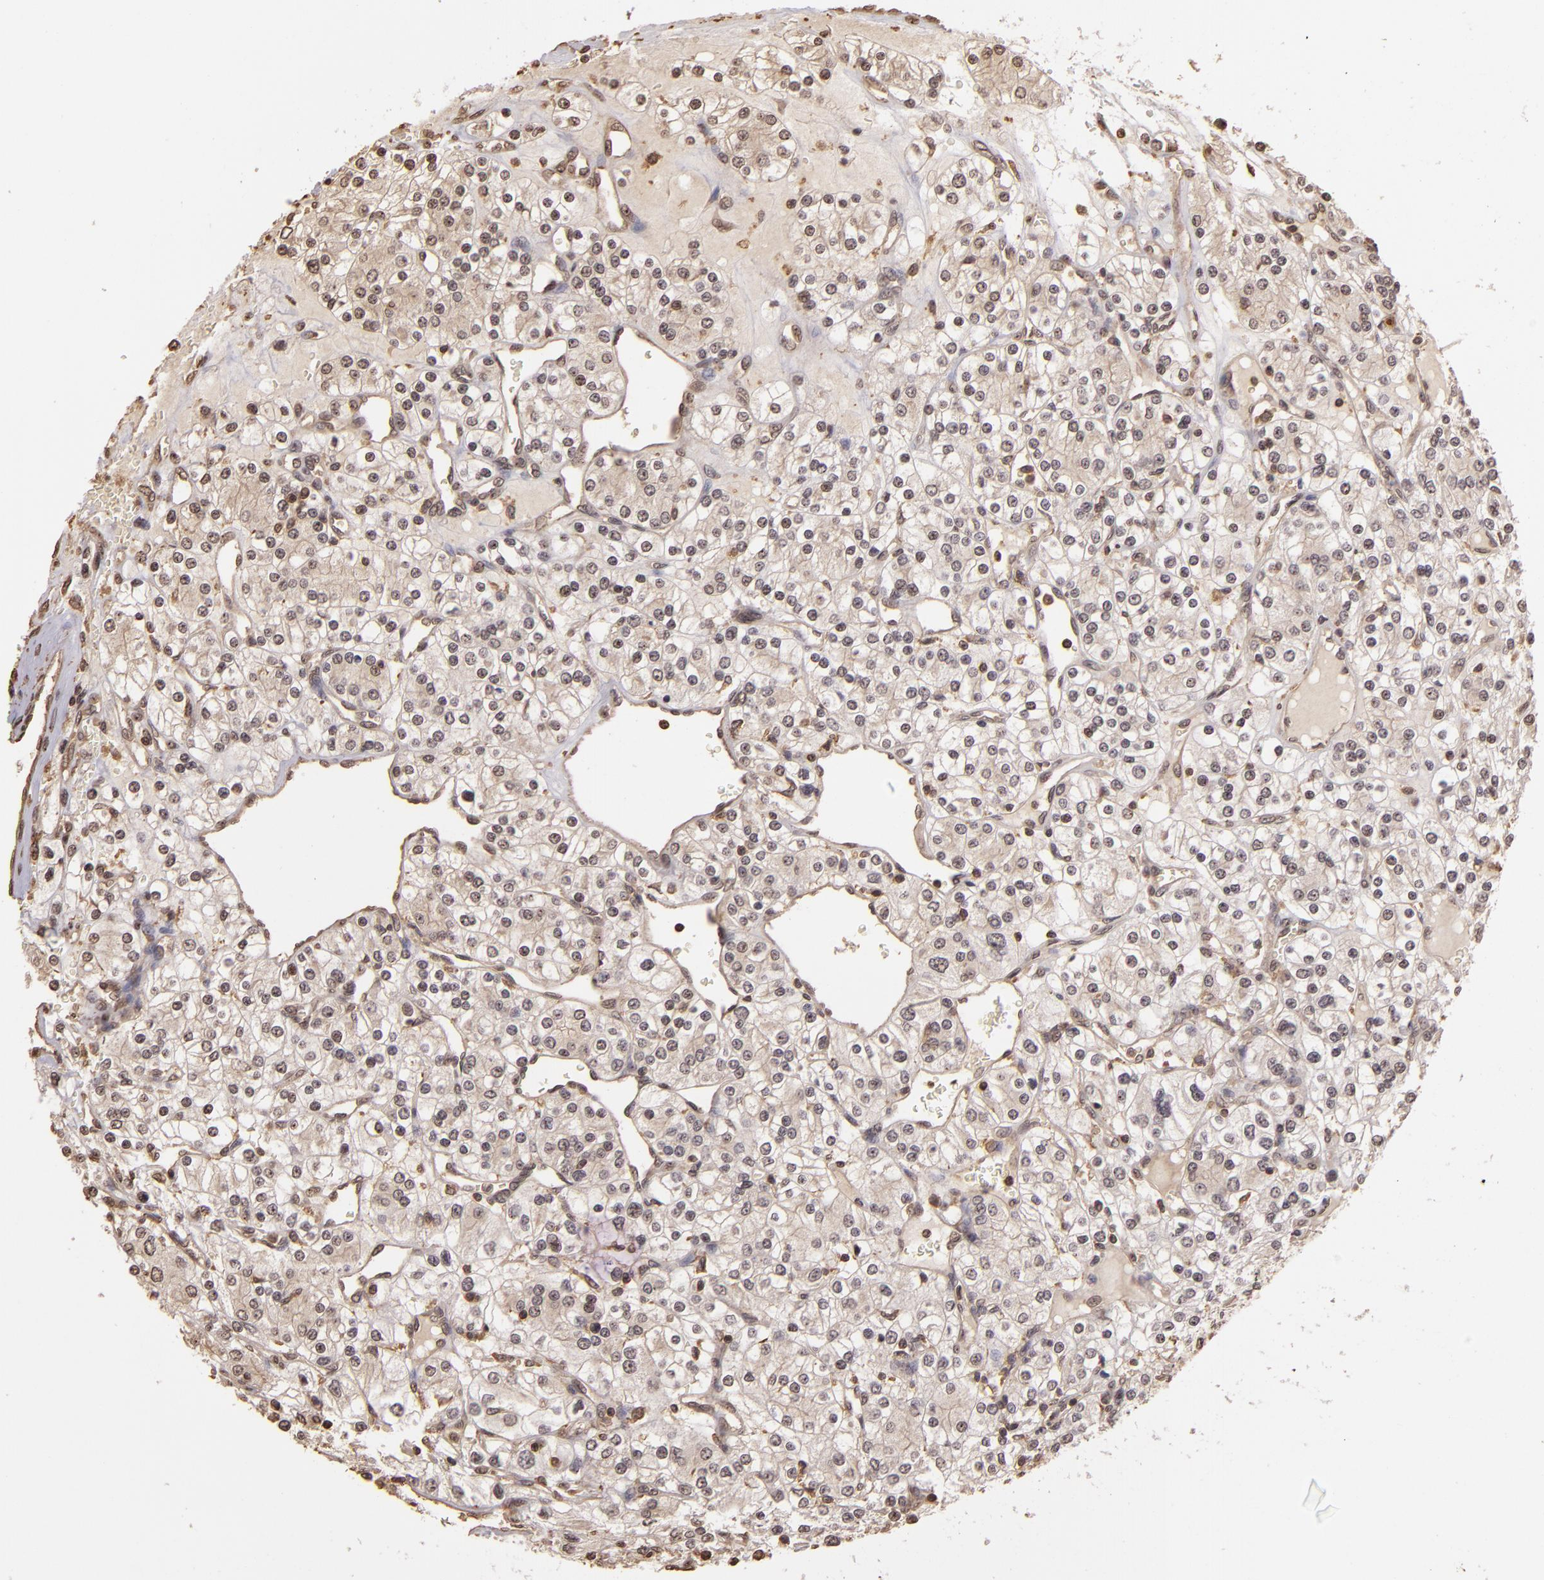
{"staining": {"intensity": "weak", "quantity": "25%-75%", "location": "nuclear"}, "tissue": "renal cancer", "cell_type": "Tumor cells", "image_type": "cancer", "snomed": [{"axis": "morphology", "description": "Adenocarcinoma, NOS"}, {"axis": "topography", "description": "Kidney"}], "caption": "Immunohistochemistry (IHC) histopathology image of neoplastic tissue: human adenocarcinoma (renal) stained using immunohistochemistry demonstrates low levels of weak protein expression localized specifically in the nuclear of tumor cells, appearing as a nuclear brown color.", "gene": "ARPC2", "patient": {"sex": "female", "age": 62}}